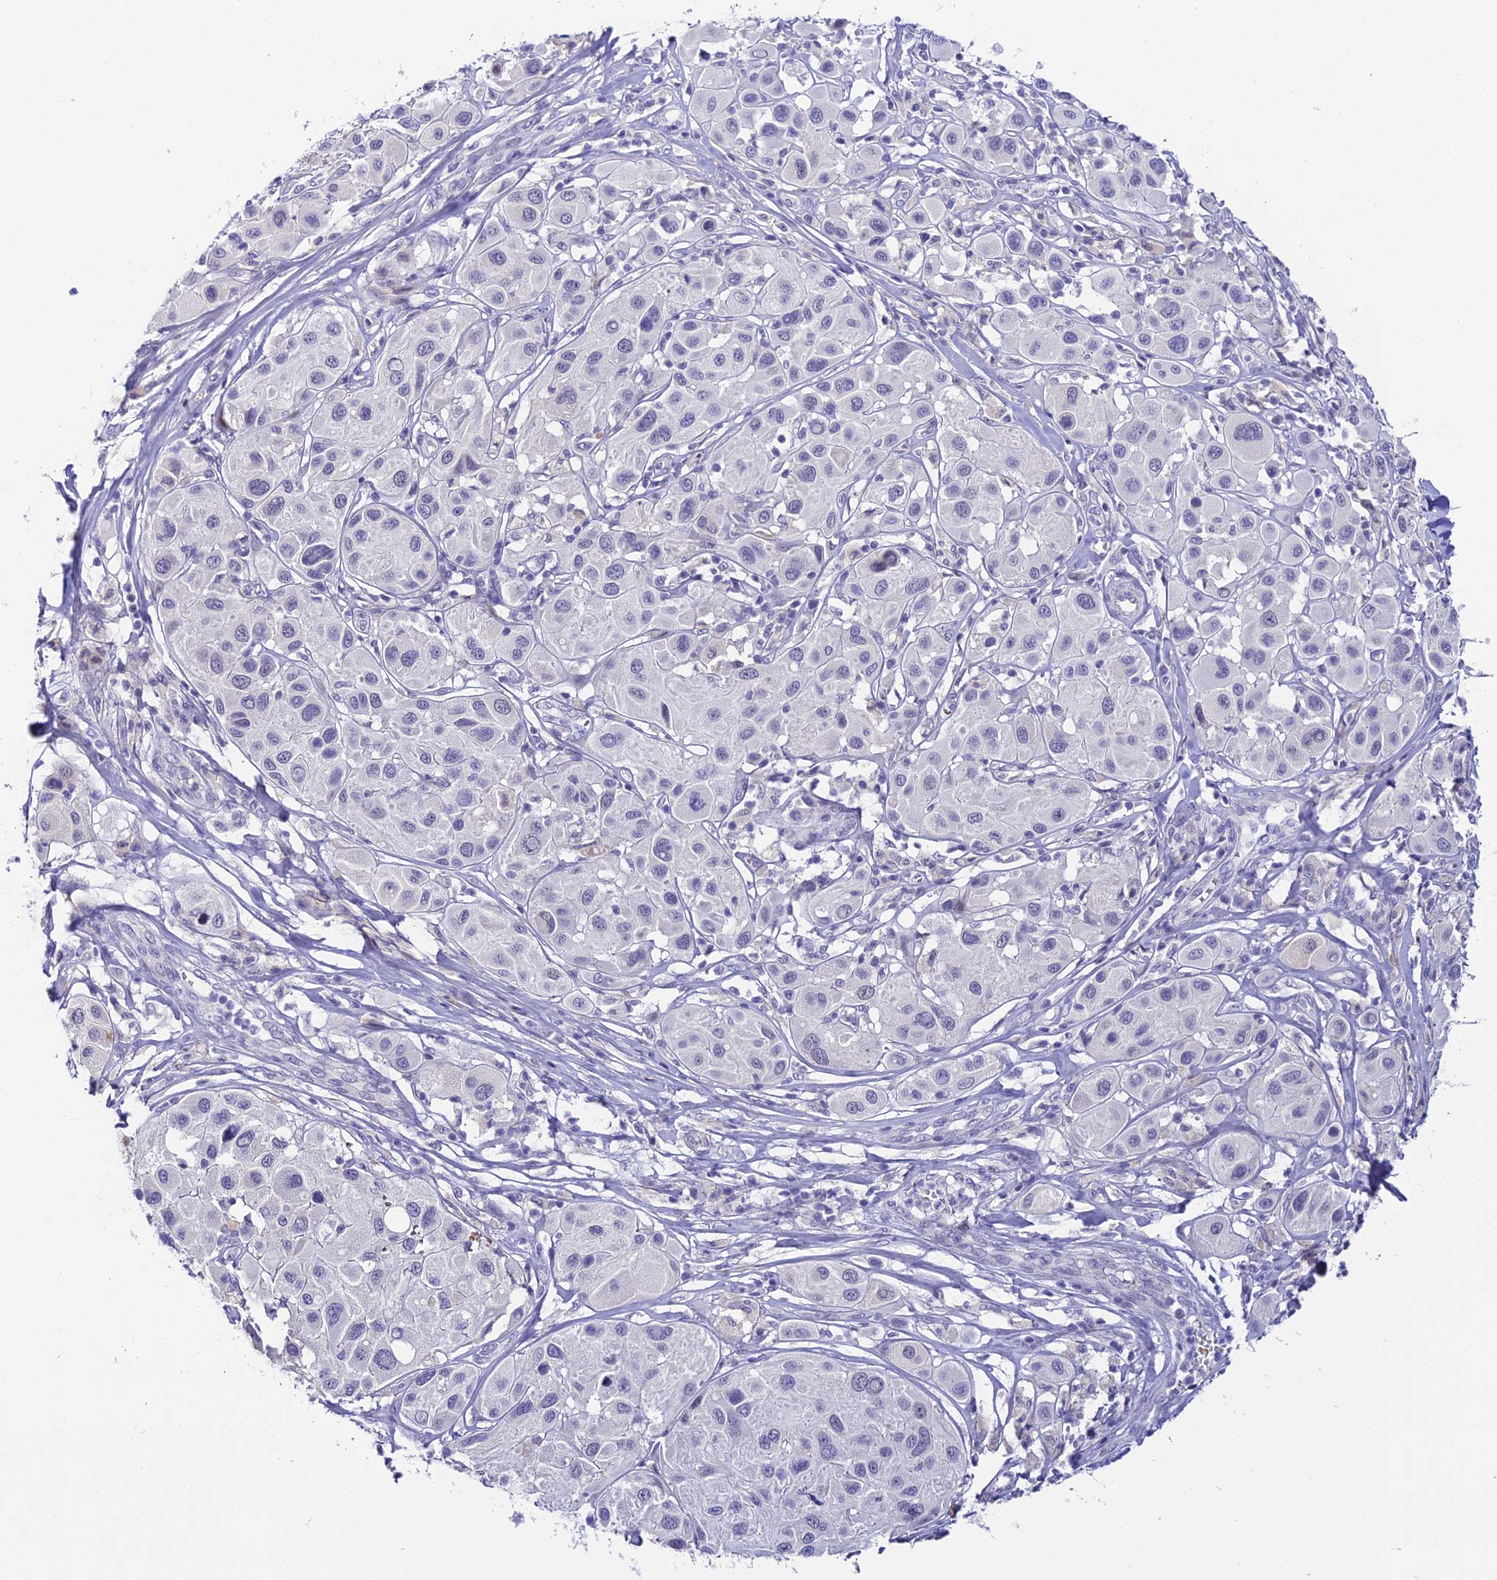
{"staining": {"intensity": "negative", "quantity": "none", "location": "none"}, "tissue": "melanoma", "cell_type": "Tumor cells", "image_type": "cancer", "snomed": [{"axis": "morphology", "description": "Malignant melanoma, Metastatic site"}, {"axis": "topography", "description": "Skin"}], "caption": "This is an IHC histopathology image of melanoma. There is no expression in tumor cells.", "gene": "RASGEF1B", "patient": {"sex": "male", "age": 41}}